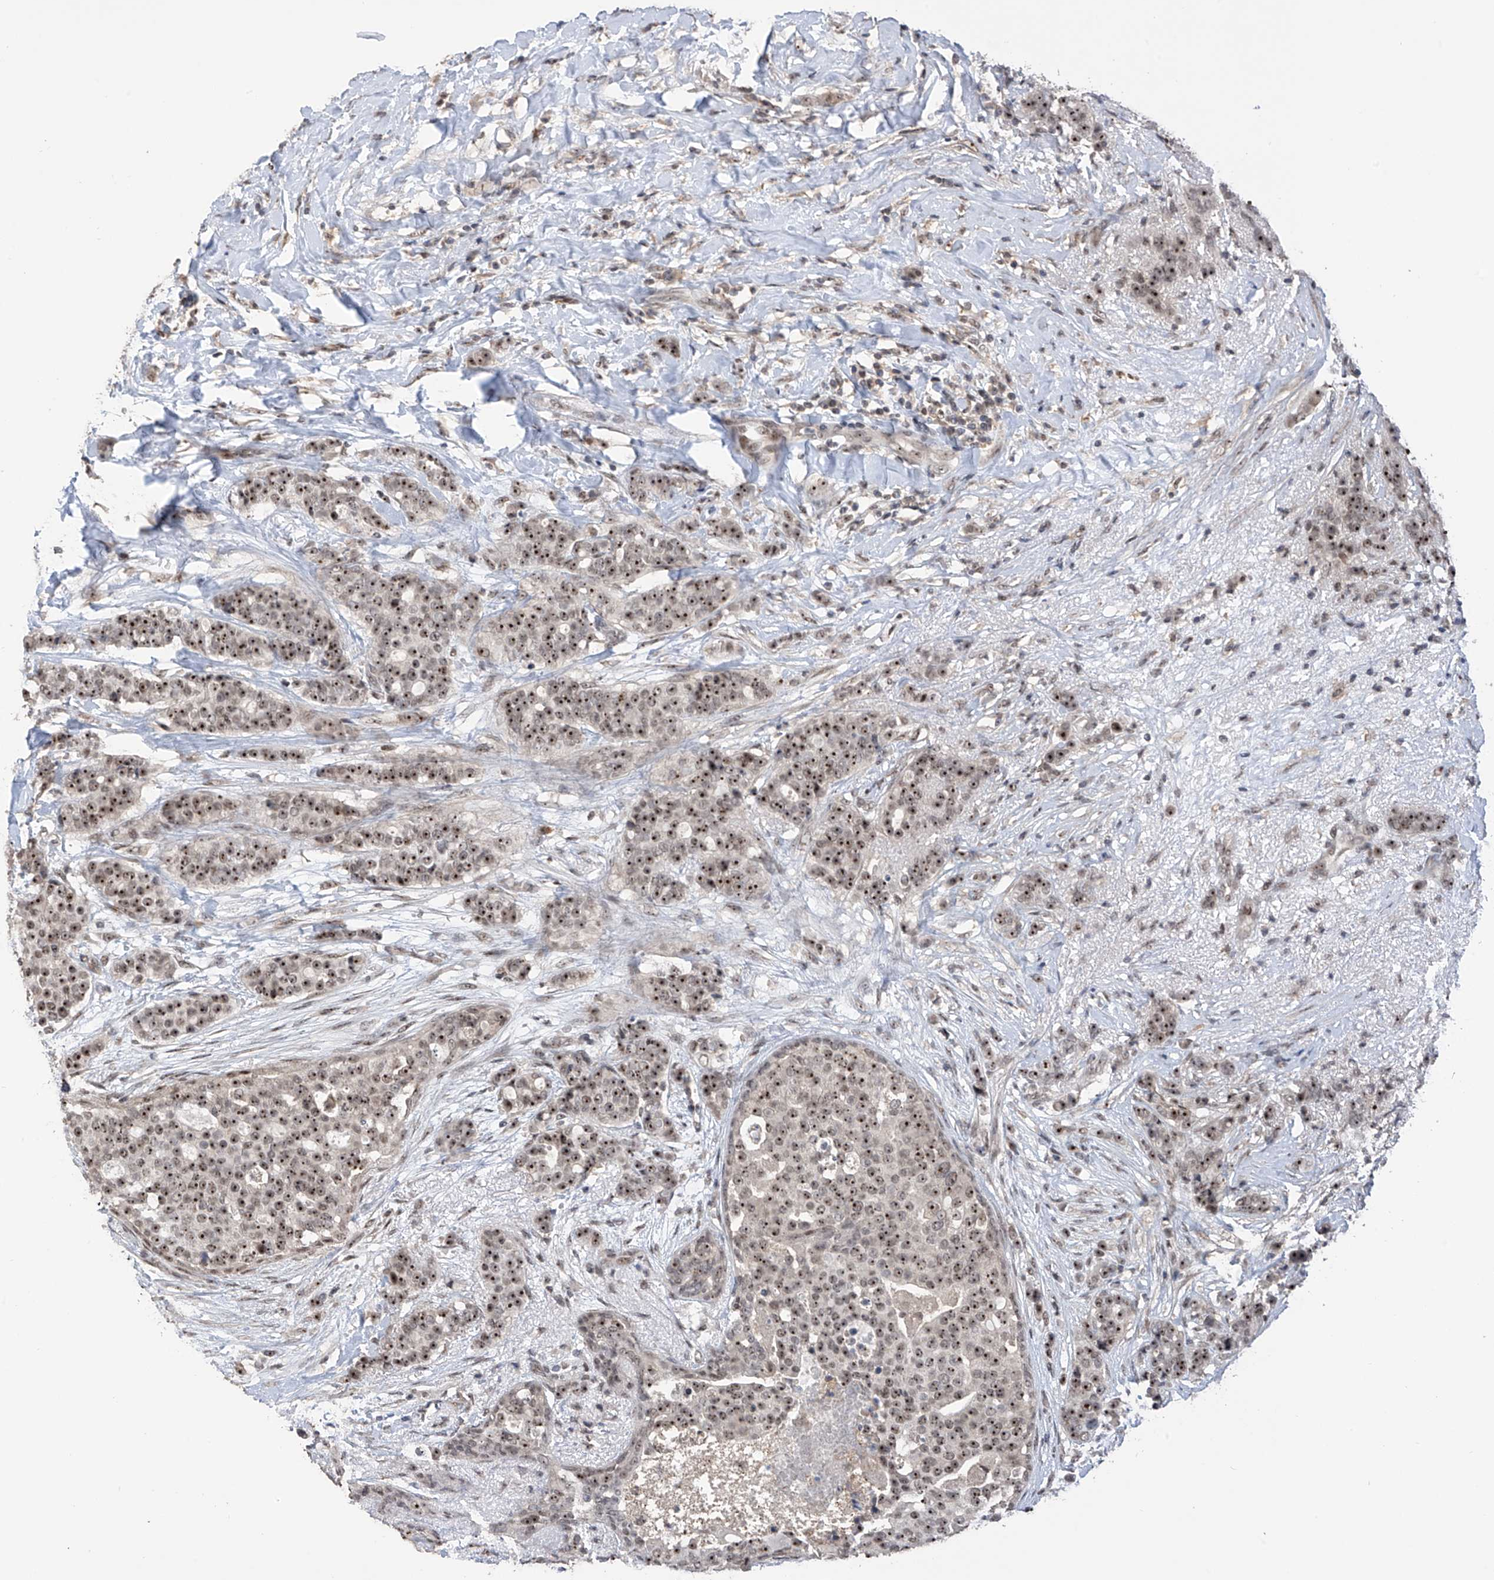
{"staining": {"intensity": "moderate", "quantity": ">75%", "location": "nuclear"}, "tissue": "breast cancer", "cell_type": "Tumor cells", "image_type": "cancer", "snomed": [{"axis": "morphology", "description": "Lobular carcinoma"}, {"axis": "topography", "description": "Breast"}], "caption": "Tumor cells exhibit medium levels of moderate nuclear positivity in about >75% of cells in breast lobular carcinoma.", "gene": "C1orf131", "patient": {"sex": "female", "age": 51}}